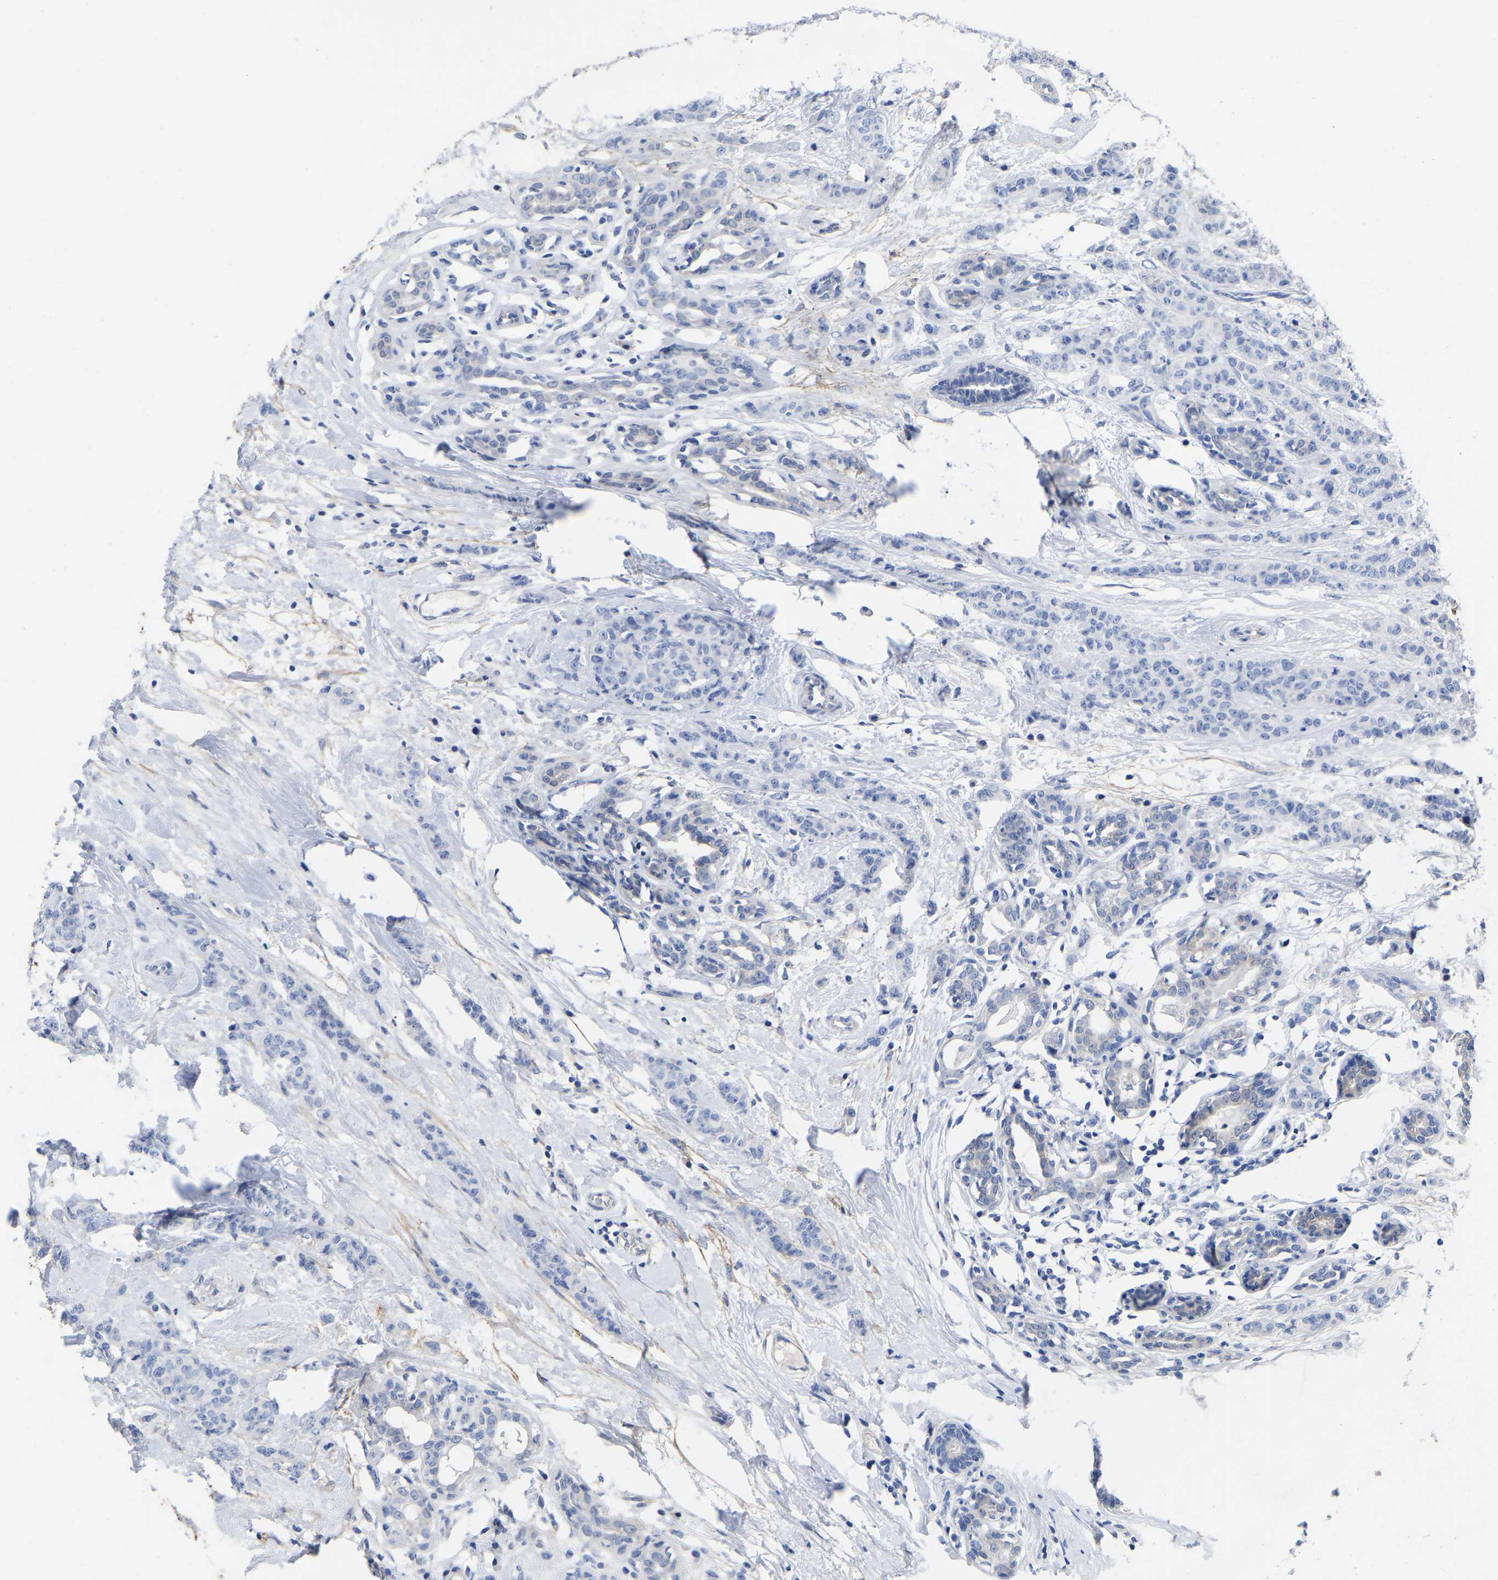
{"staining": {"intensity": "negative", "quantity": "none", "location": "none"}, "tissue": "breast cancer", "cell_type": "Tumor cells", "image_type": "cancer", "snomed": [{"axis": "morphology", "description": "Normal tissue, NOS"}, {"axis": "morphology", "description": "Duct carcinoma"}, {"axis": "topography", "description": "Breast"}], "caption": "Histopathology image shows no significant protein expression in tumor cells of invasive ductal carcinoma (breast). (Brightfield microscopy of DAB immunohistochemistry (IHC) at high magnification).", "gene": "GPA33", "patient": {"sex": "female", "age": 40}}